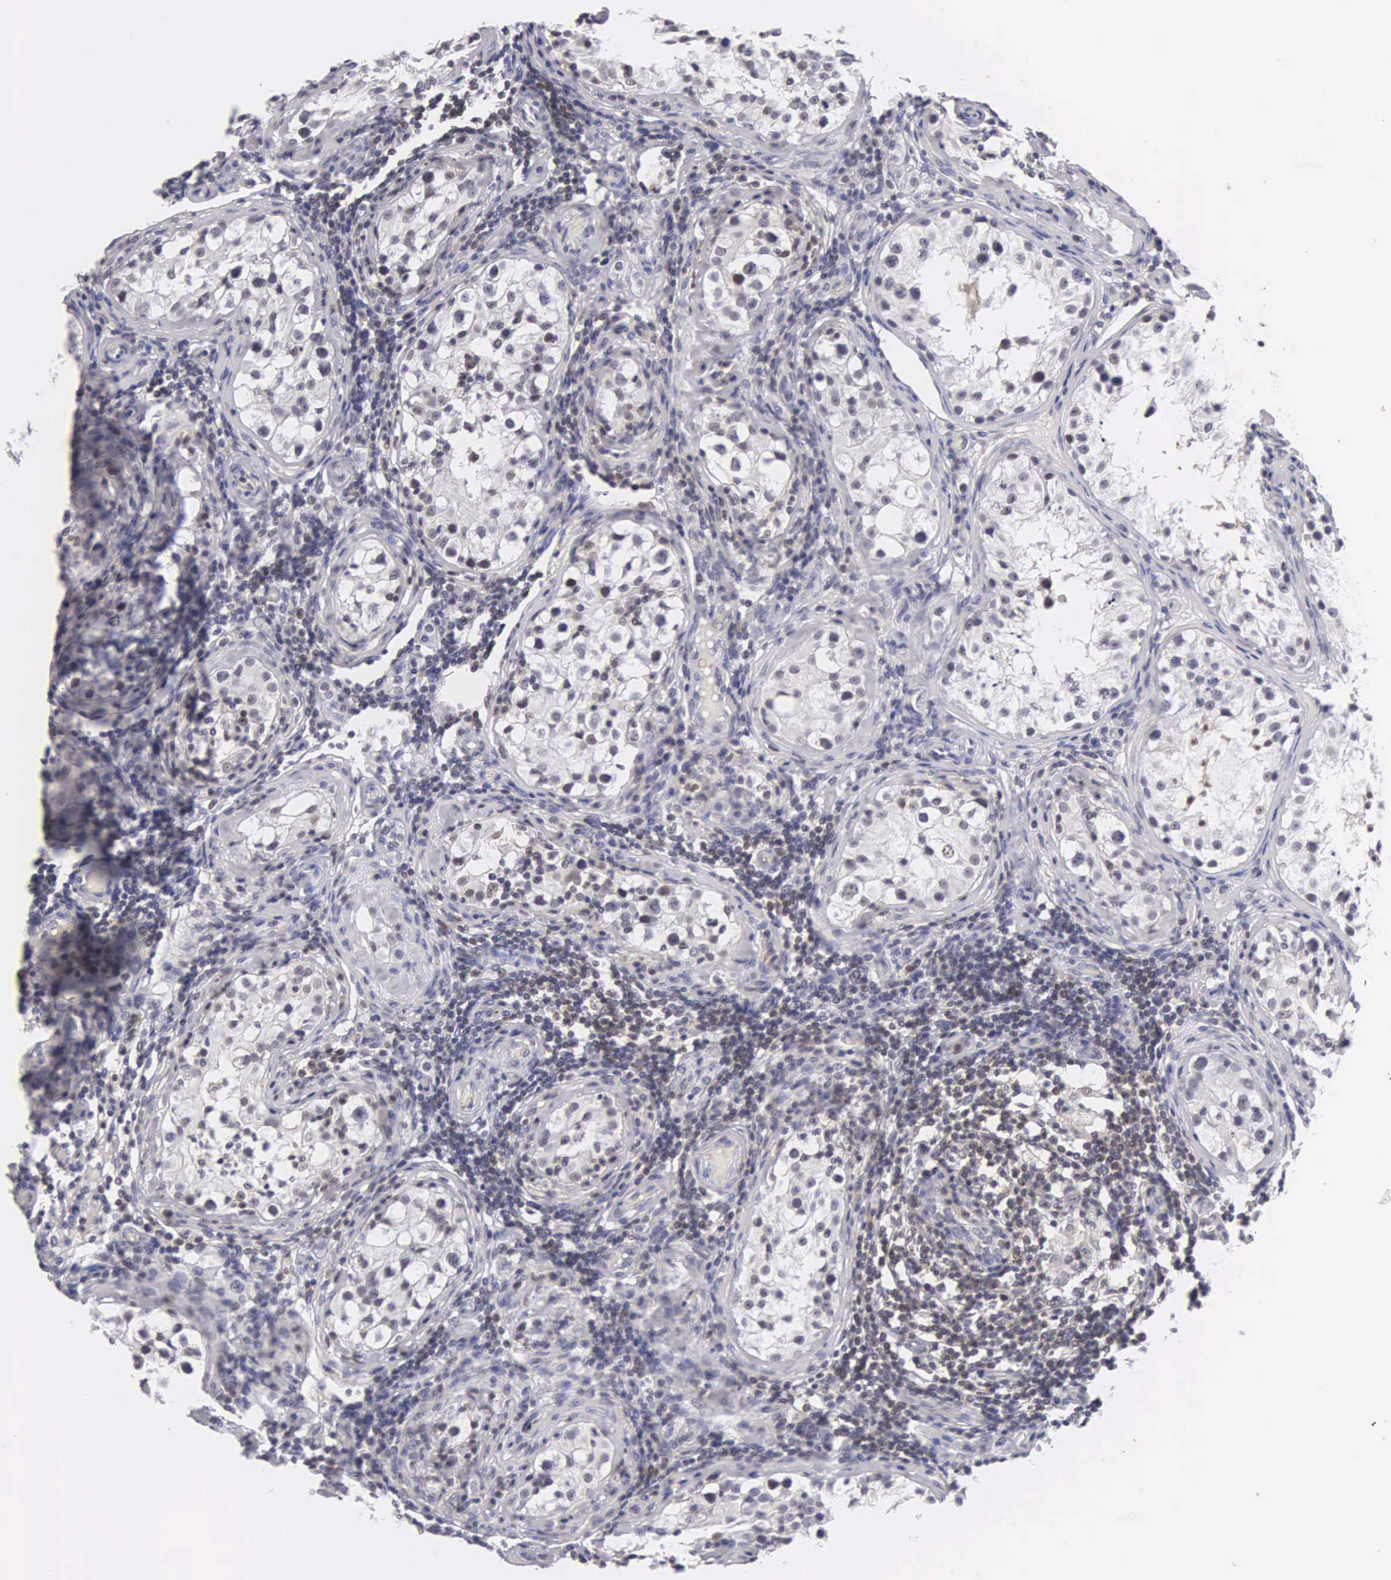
{"staining": {"intensity": "moderate", "quantity": "25%-75%", "location": "nuclear"}, "tissue": "testis", "cell_type": "Cells in seminiferous ducts", "image_type": "normal", "snomed": [{"axis": "morphology", "description": "Normal tissue, NOS"}, {"axis": "topography", "description": "Testis"}], "caption": "DAB (3,3'-diaminobenzidine) immunohistochemical staining of benign testis reveals moderate nuclear protein staining in approximately 25%-75% of cells in seminiferous ducts.", "gene": "FAM47A", "patient": {"sex": "male", "age": 24}}